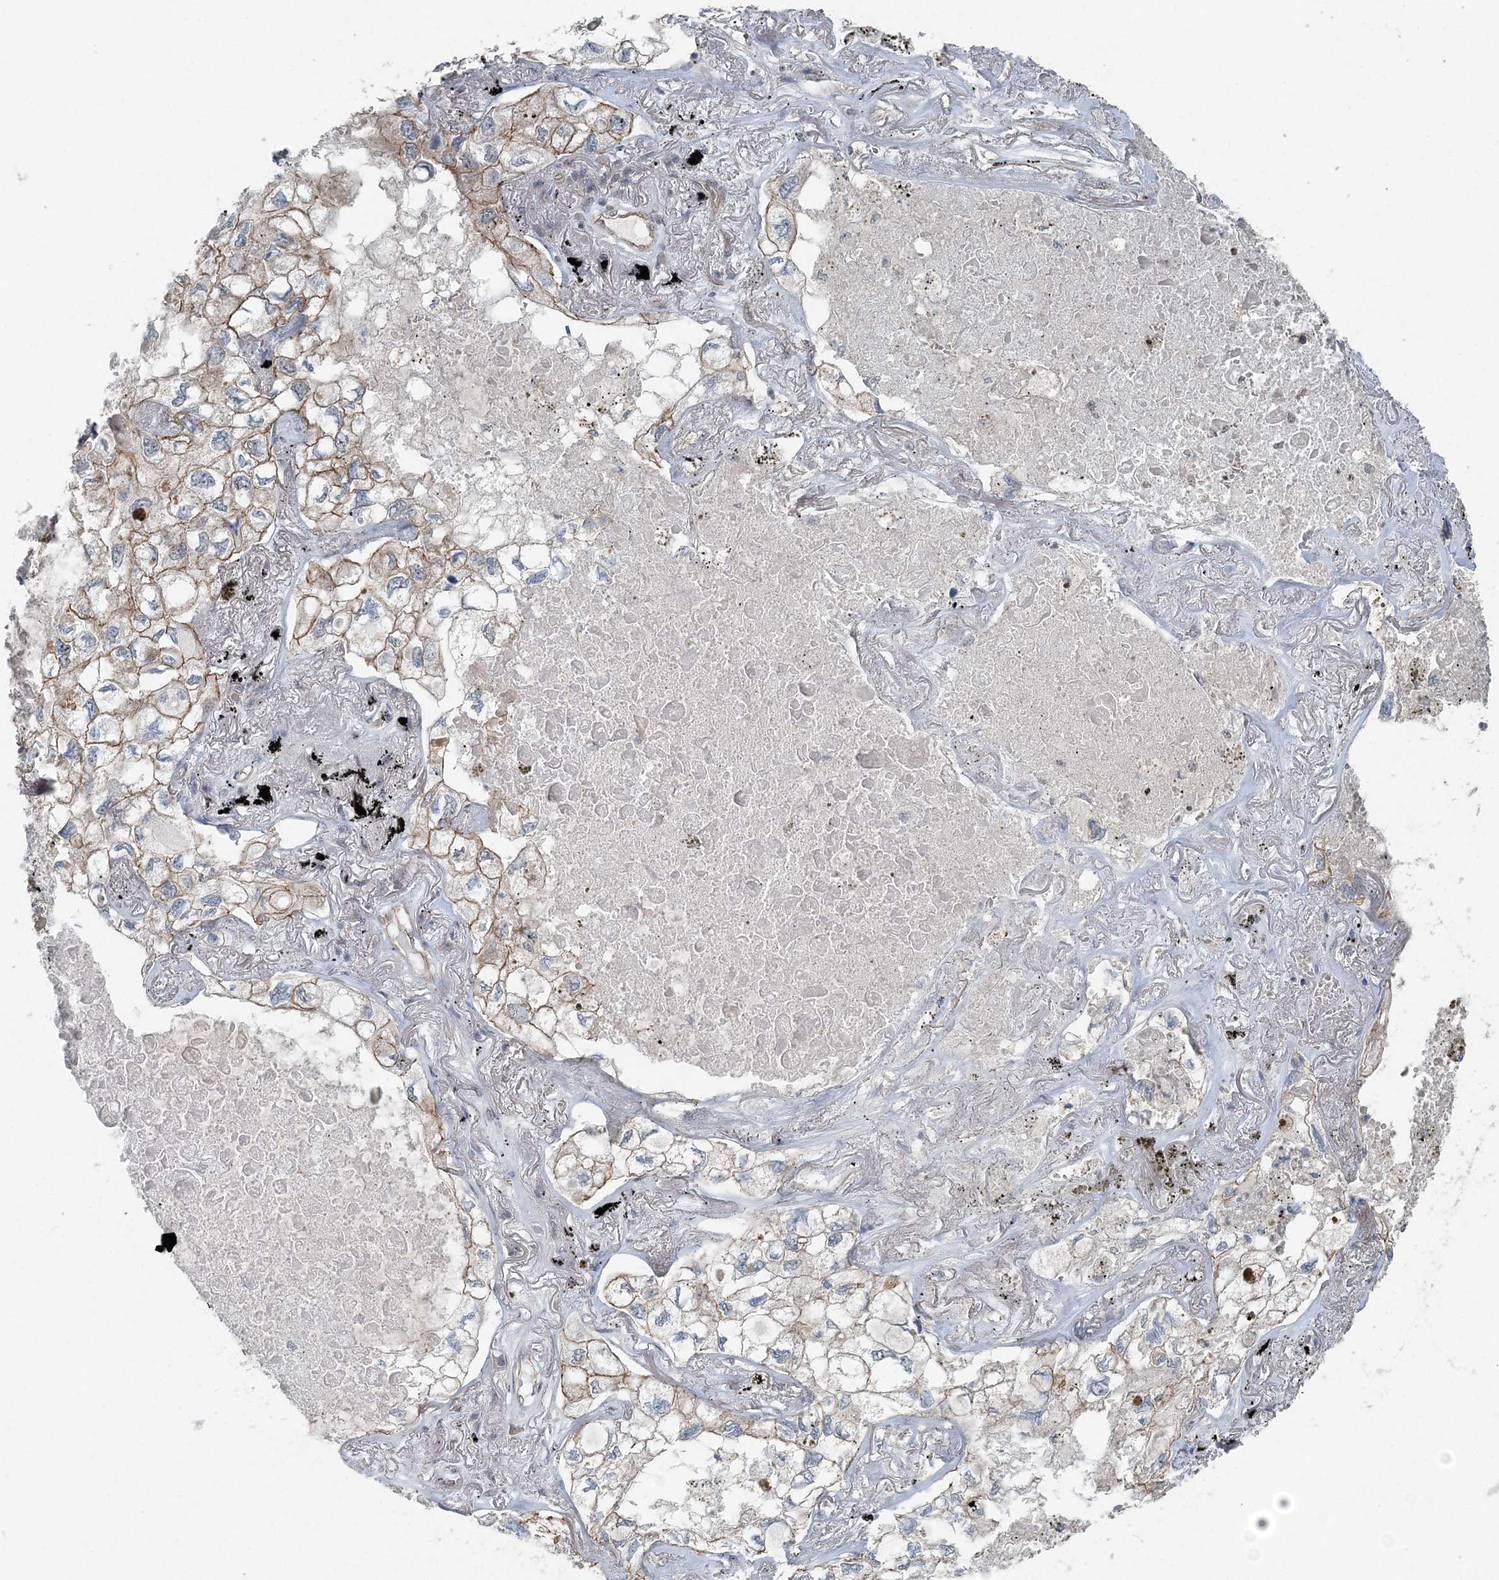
{"staining": {"intensity": "moderate", "quantity": ">75%", "location": "cytoplasmic/membranous"}, "tissue": "lung cancer", "cell_type": "Tumor cells", "image_type": "cancer", "snomed": [{"axis": "morphology", "description": "Adenocarcinoma, NOS"}, {"axis": "topography", "description": "Lung"}], "caption": "Immunohistochemistry (IHC) image of human lung adenocarcinoma stained for a protein (brown), which reveals medium levels of moderate cytoplasmic/membranous staining in approximately >75% of tumor cells.", "gene": "VSIG2", "patient": {"sex": "male", "age": 65}}